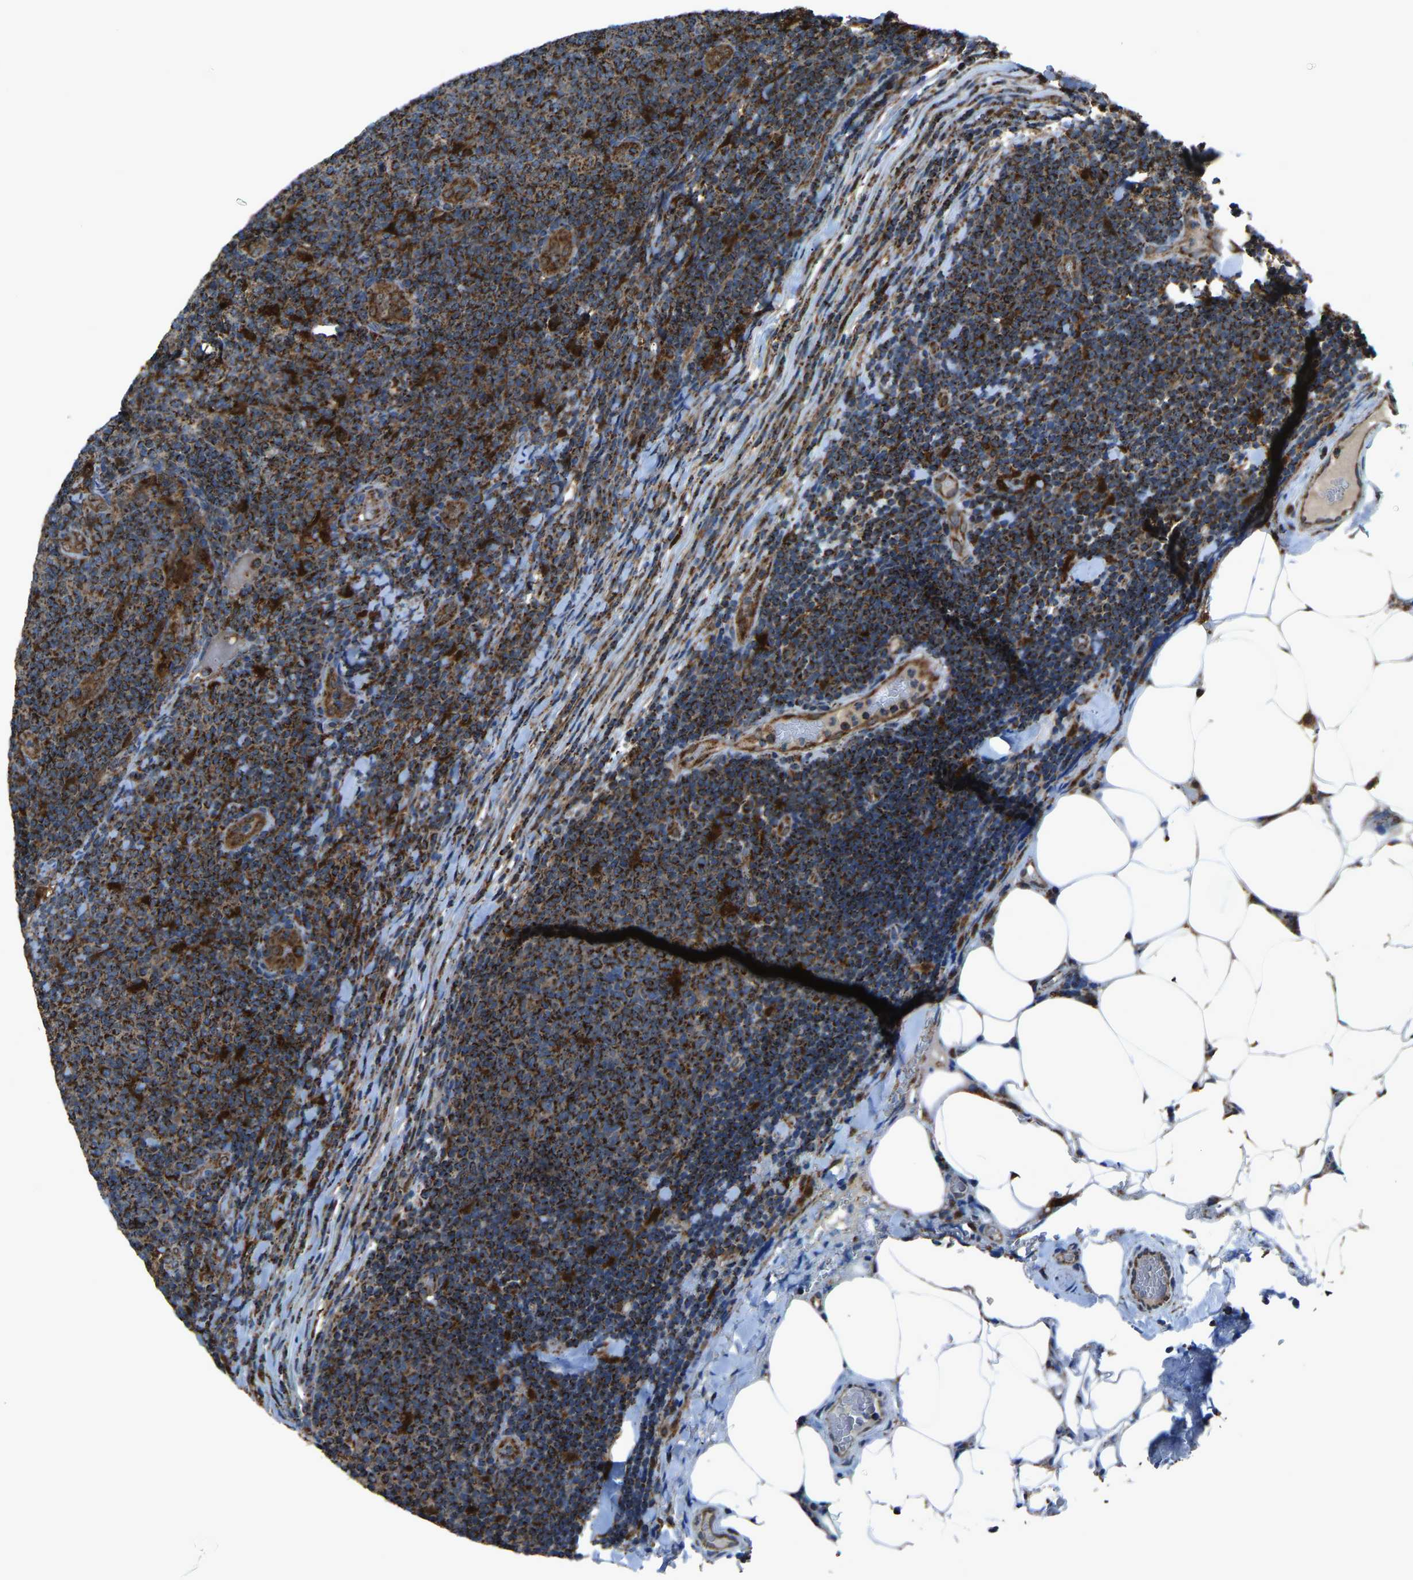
{"staining": {"intensity": "strong", "quantity": ">75%", "location": "cytoplasmic/membranous"}, "tissue": "lymphoma", "cell_type": "Tumor cells", "image_type": "cancer", "snomed": [{"axis": "morphology", "description": "Malignant lymphoma, non-Hodgkin's type, Low grade"}, {"axis": "topography", "description": "Lymph node"}], "caption": "Strong cytoplasmic/membranous protein positivity is identified in approximately >75% of tumor cells in lymphoma. (DAB (3,3'-diaminobenzidine) = brown stain, brightfield microscopy at high magnification).", "gene": "AKR1A1", "patient": {"sex": "male", "age": 66}}